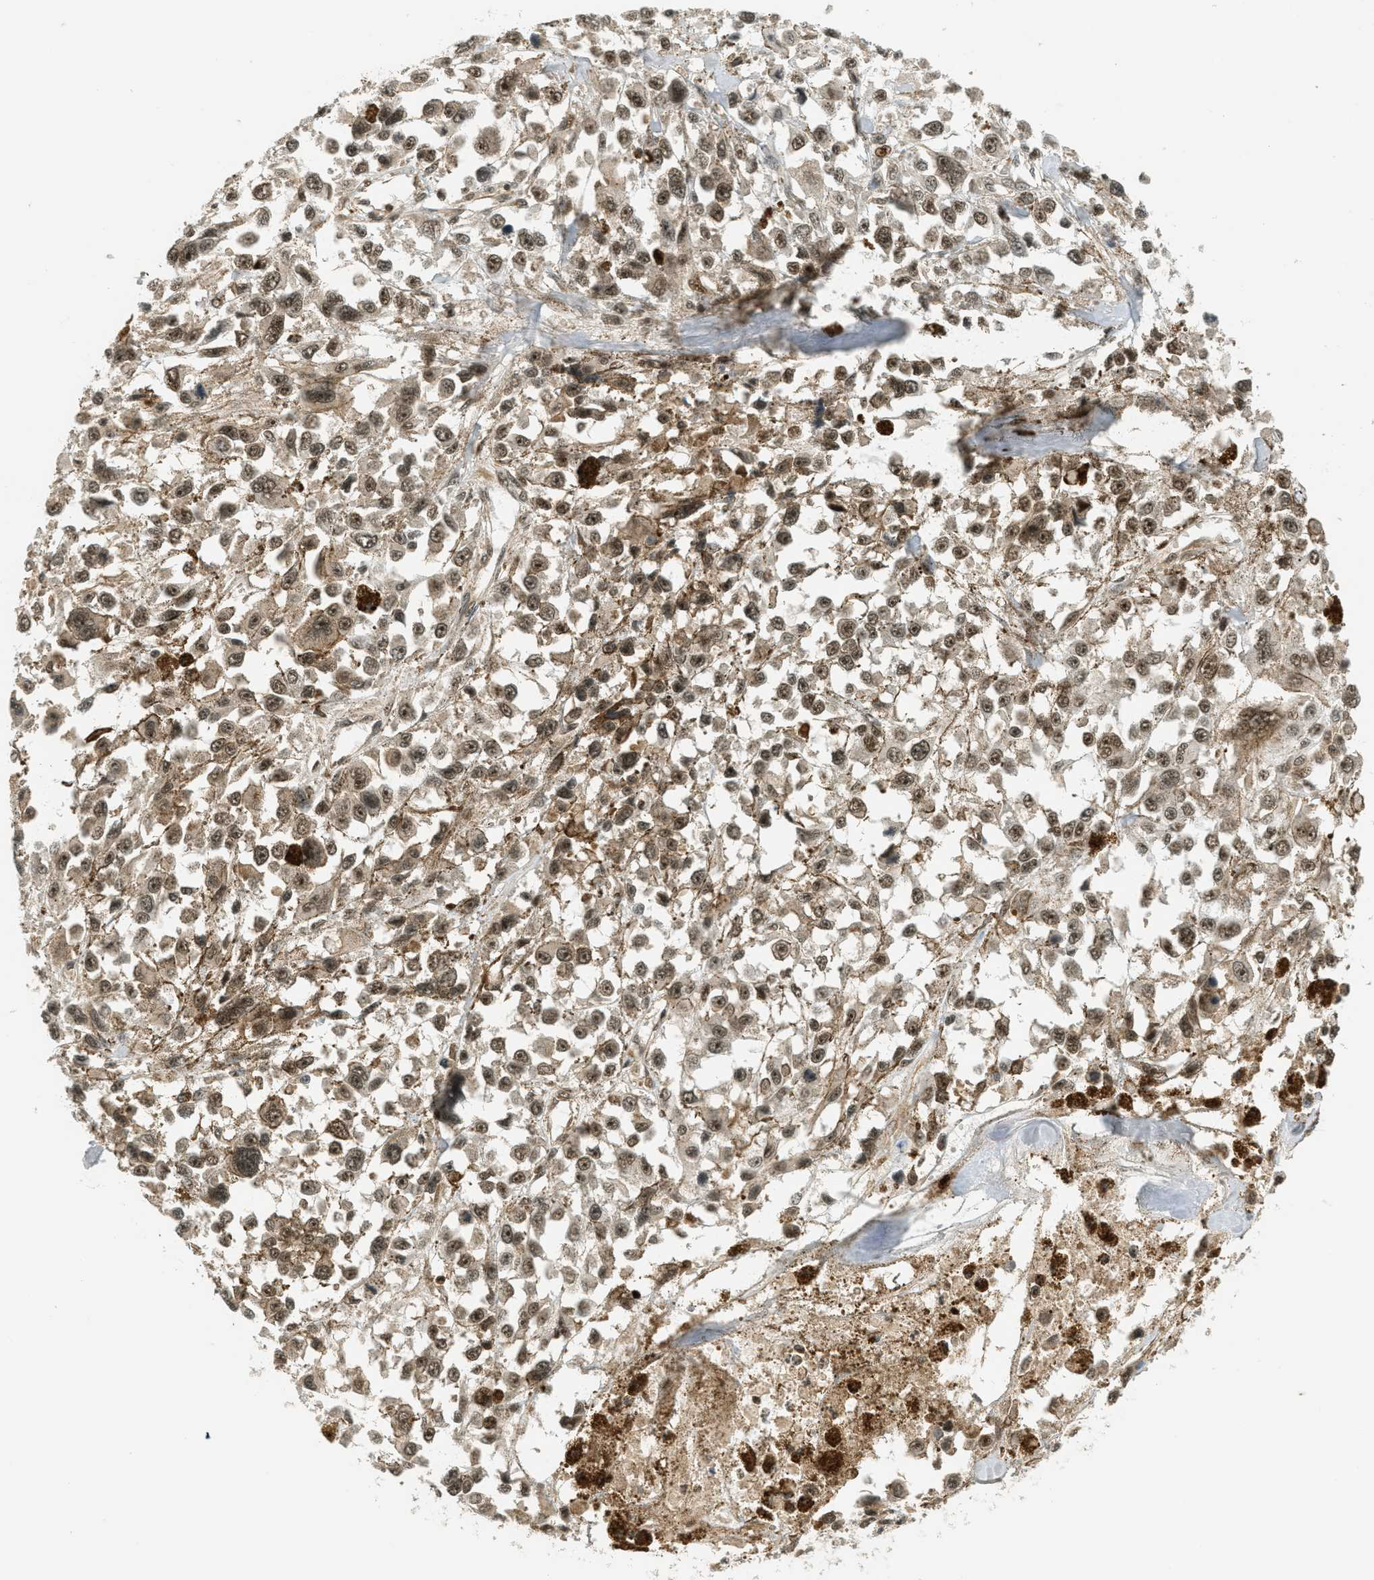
{"staining": {"intensity": "moderate", "quantity": ">75%", "location": "nuclear"}, "tissue": "melanoma", "cell_type": "Tumor cells", "image_type": "cancer", "snomed": [{"axis": "morphology", "description": "Malignant melanoma, Metastatic site"}, {"axis": "topography", "description": "Lymph node"}], "caption": "IHC of human malignant melanoma (metastatic site) displays medium levels of moderate nuclear positivity in about >75% of tumor cells.", "gene": "FOXM1", "patient": {"sex": "male", "age": 59}}